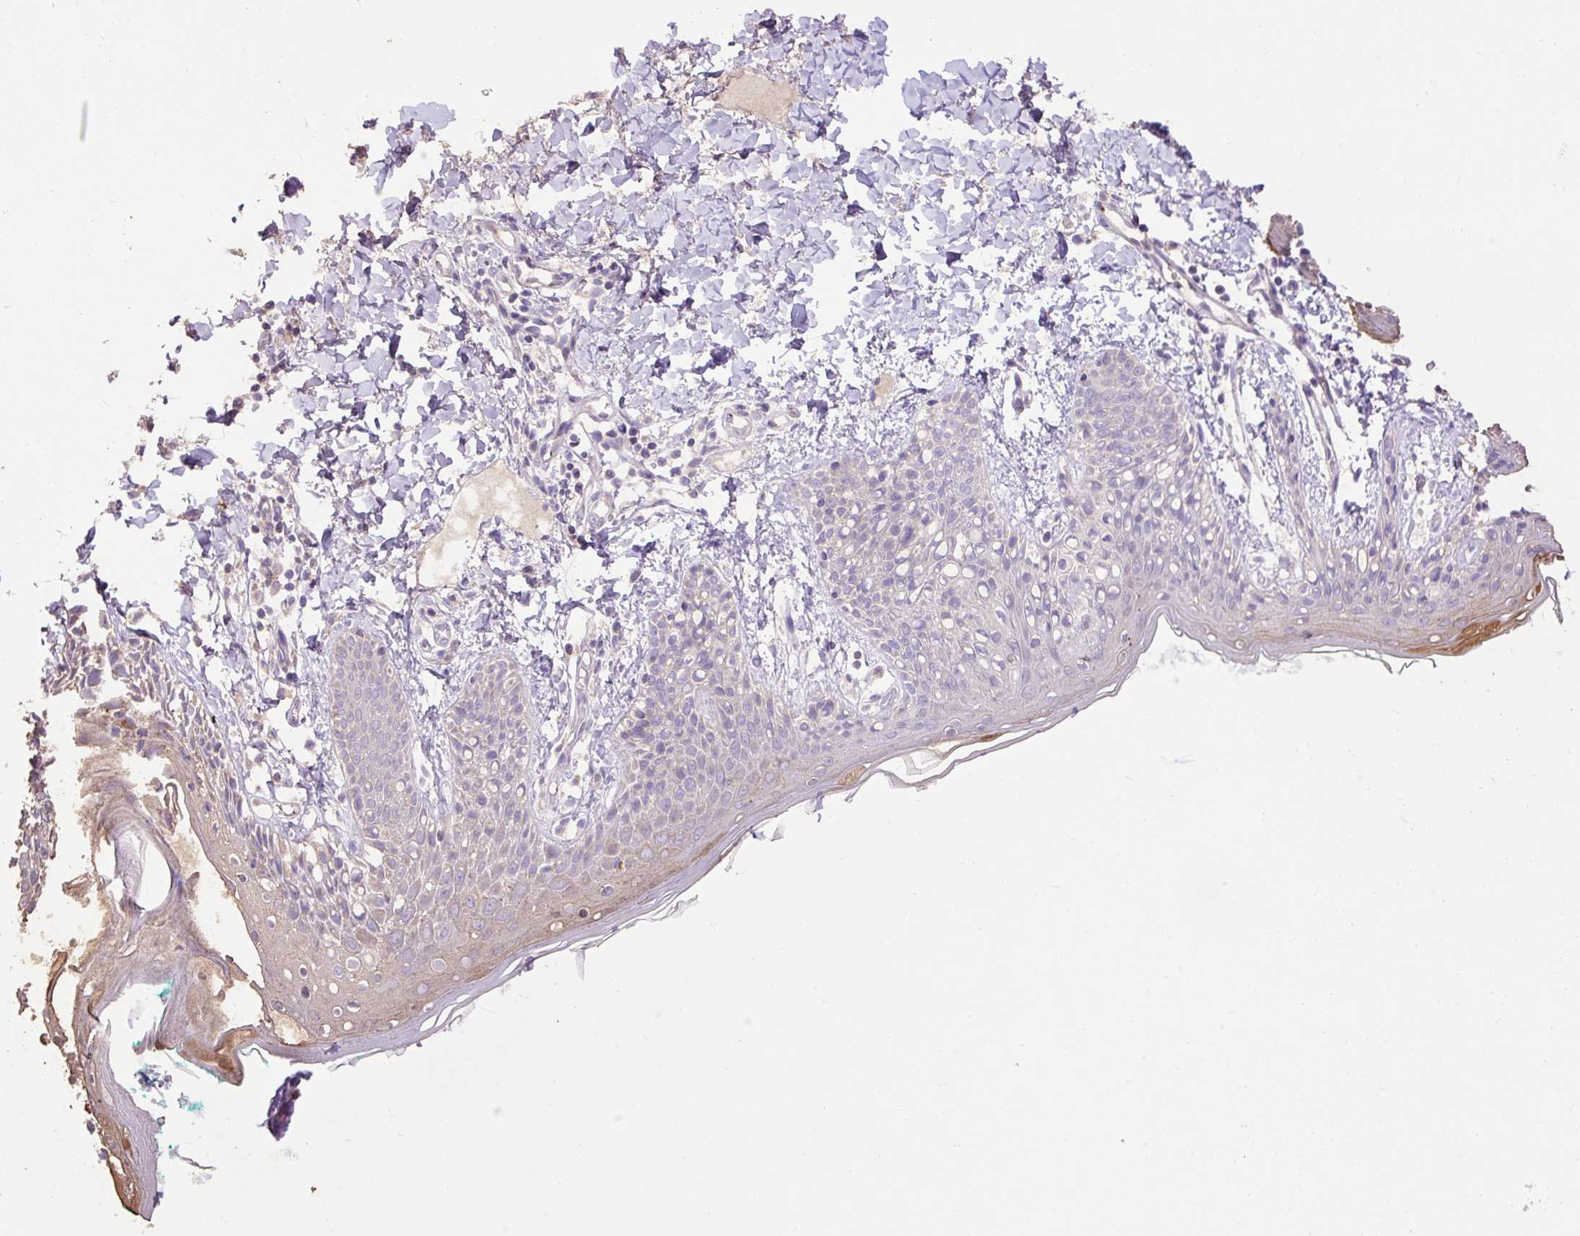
{"staining": {"intensity": "negative", "quantity": "none", "location": "none"}, "tissue": "skin", "cell_type": "Fibroblasts", "image_type": "normal", "snomed": [{"axis": "morphology", "description": "Normal tissue, NOS"}, {"axis": "topography", "description": "Skin"}], "caption": "This is an IHC micrograph of normal skin. There is no staining in fibroblasts.", "gene": "ABR", "patient": {"sex": "male", "age": 16}}